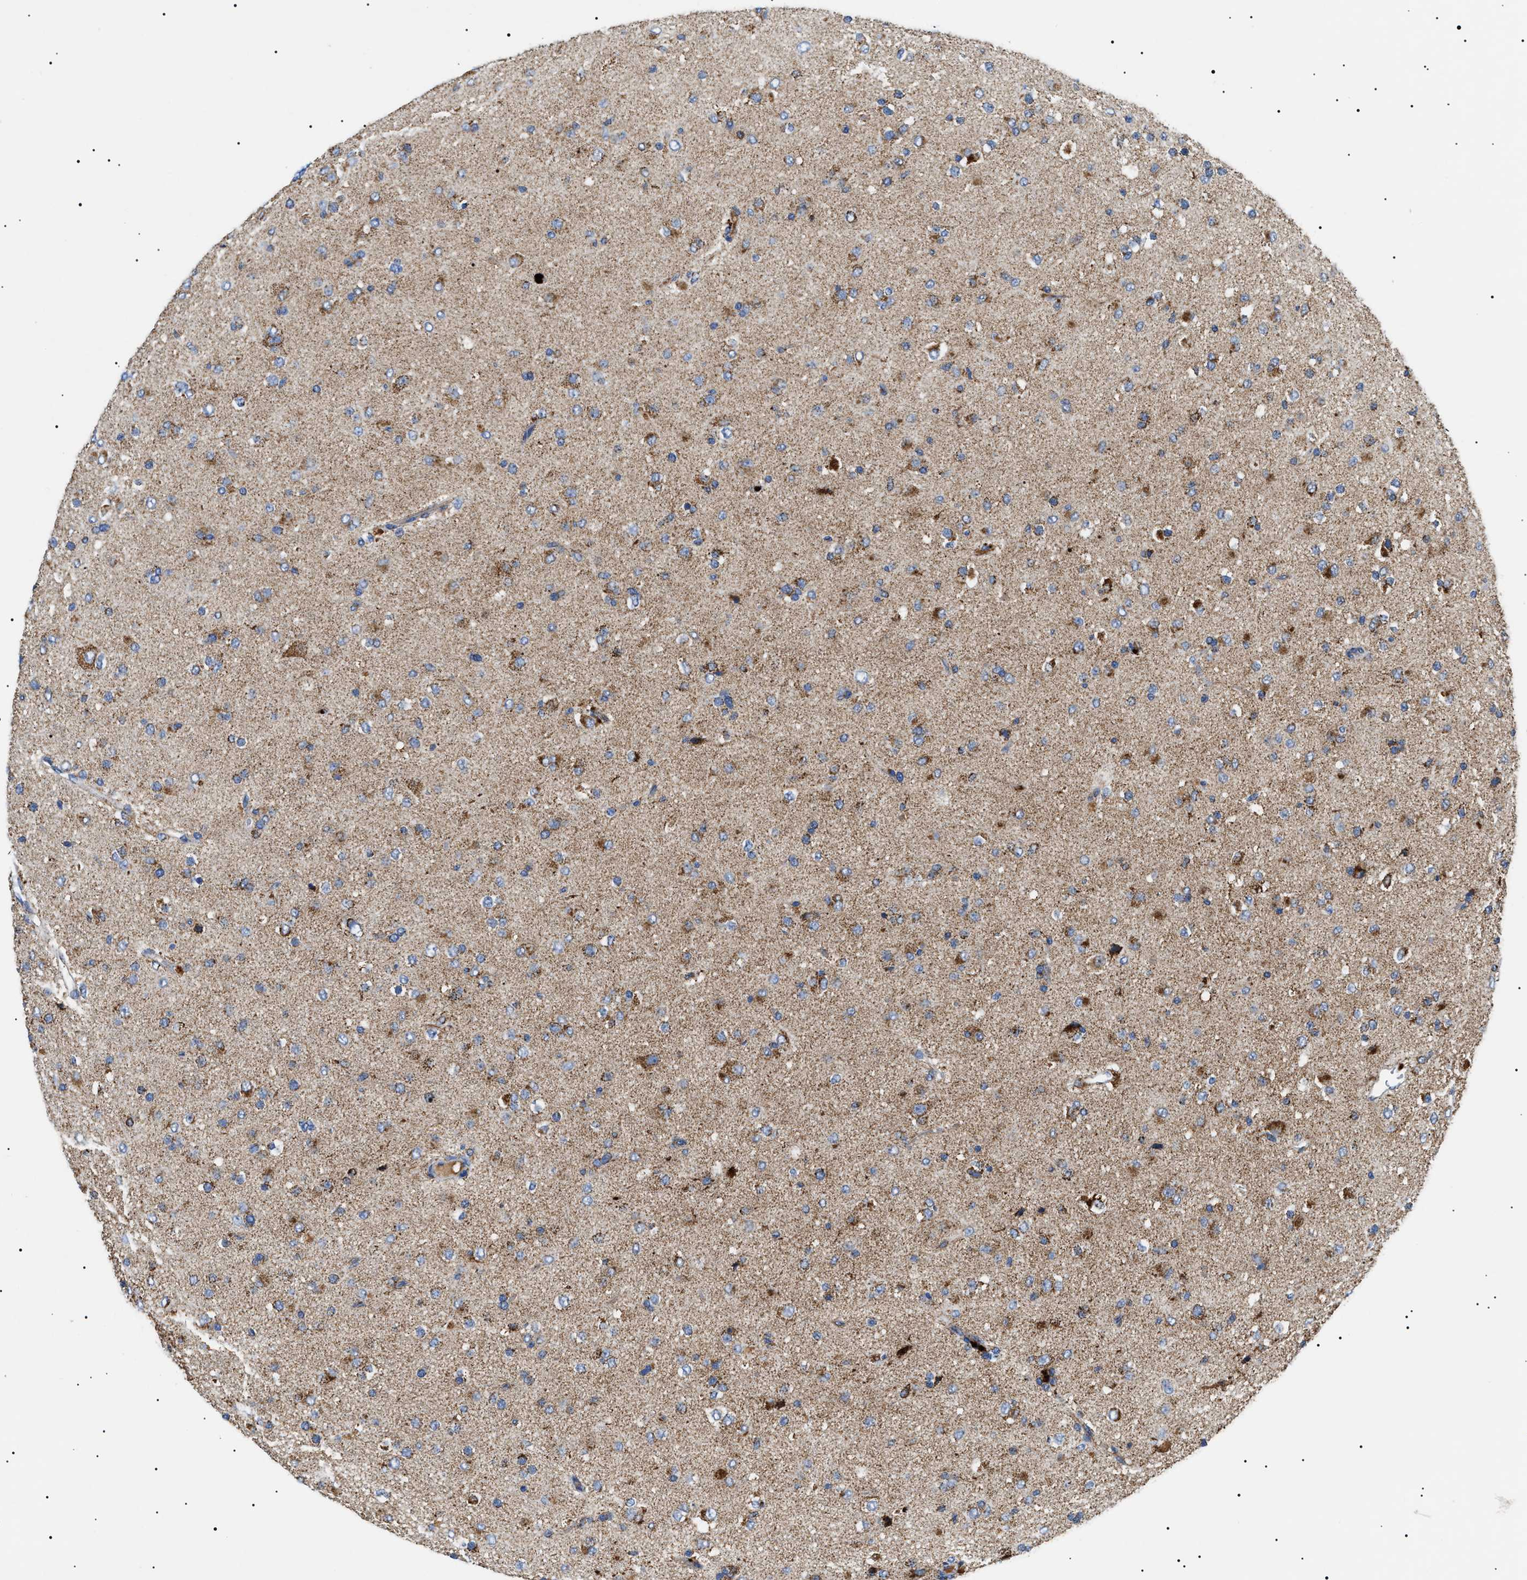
{"staining": {"intensity": "moderate", "quantity": "25%-75%", "location": "cytoplasmic/membranous"}, "tissue": "glioma", "cell_type": "Tumor cells", "image_type": "cancer", "snomed": [{"axis": "morphology", "description": "Glioma, malignant, Low grade"}, {"axis": "topography", "description": "Brain"}], "caption": "This histopathology image displays immunohistochemistry staining of glioma, with medium moderate cytoplasmic/membranous staining in about 25%-75% of tumor cells.", "gene": "OXSM", "patient": {"sex": "male", "age": 65}}